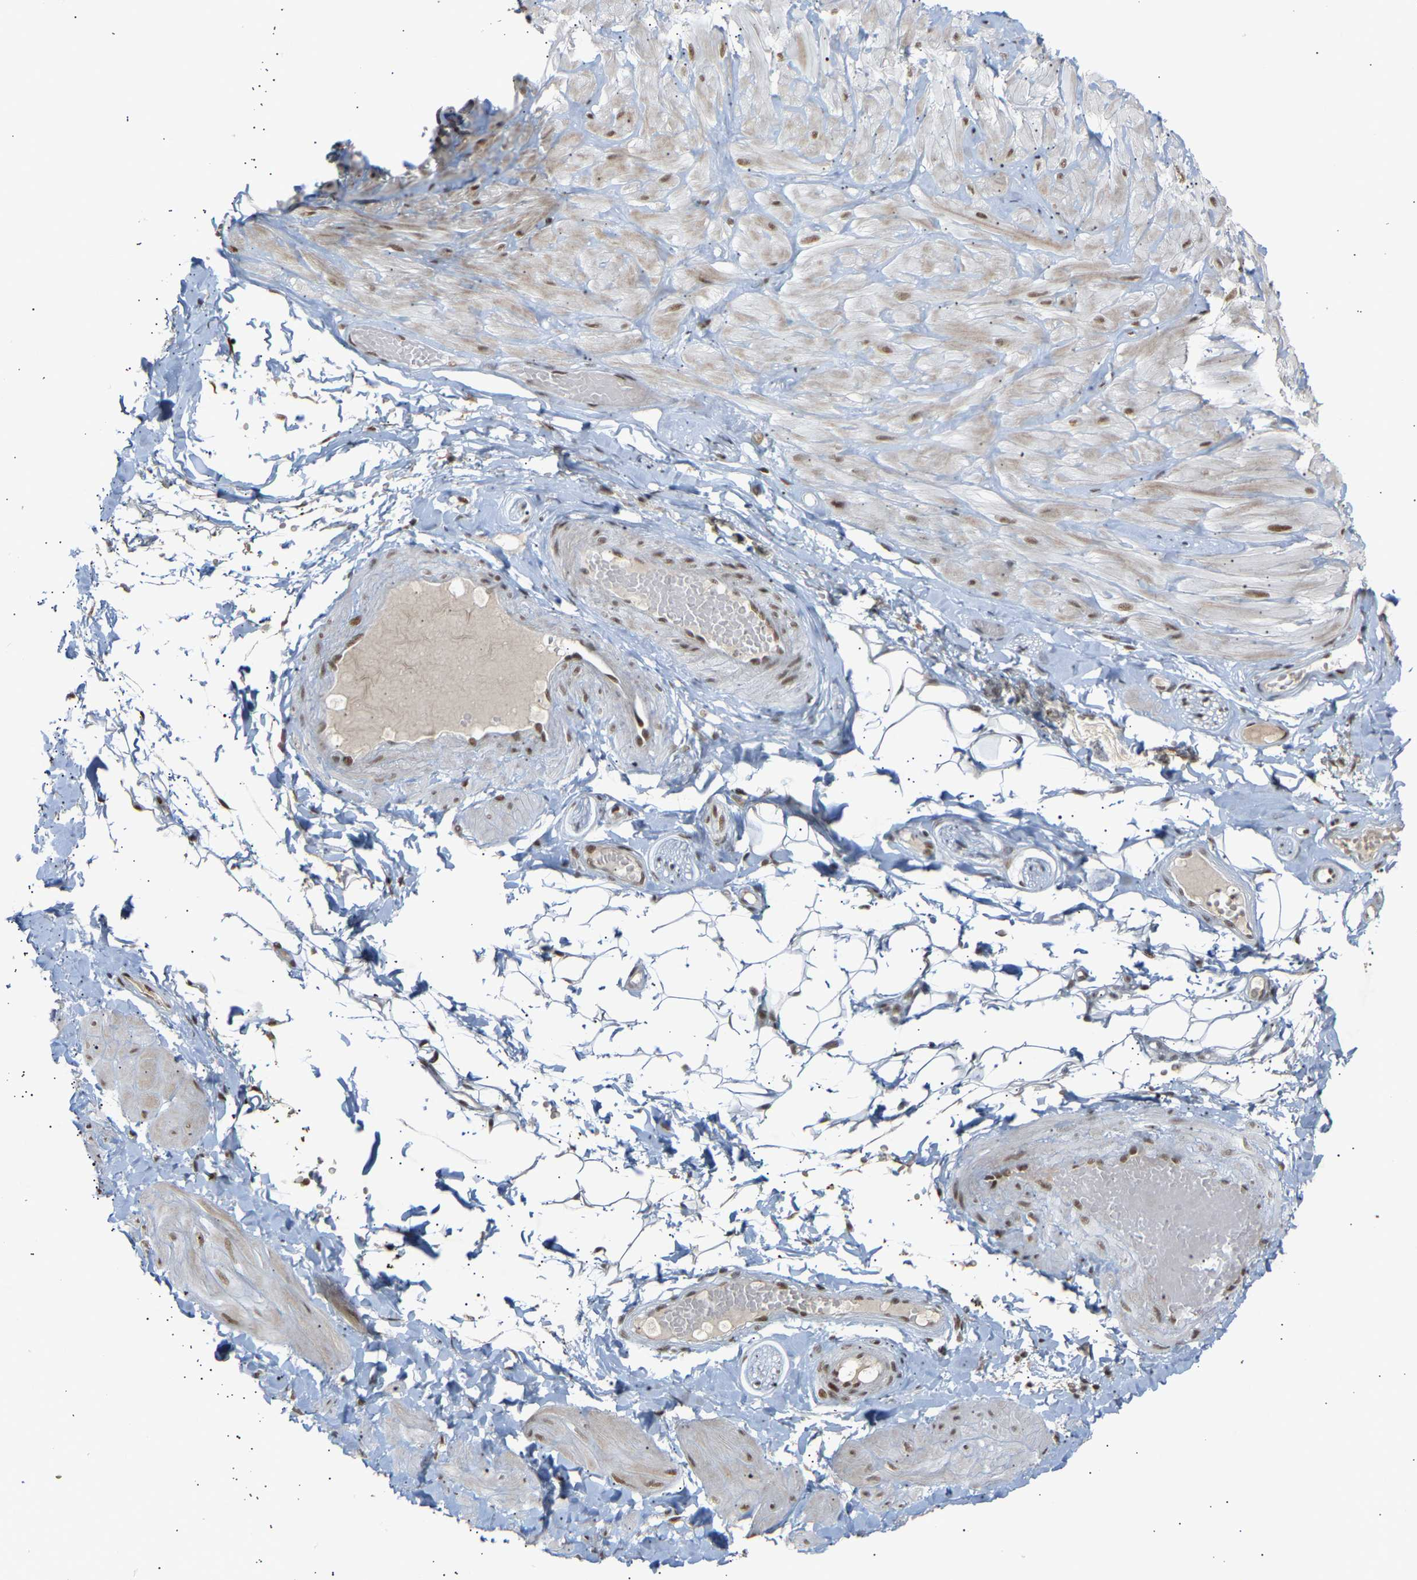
{"staining": {"intensity": "weak", "quantity": ">75%", "location": "nuclear"}, "tissue": "adipose tissue", "cell_type": "Adipocytes", "image_type": "normal", "snomed": [{"axis": "morphology", "description": "Normal tissue, NOS"}, {"axis": "topography", "description": "Adipose tissue"}, {"axis": "topography", "description": "Vascular tissue"}, {"axis": "topography", "description": "Peripheral nerve tissue"}], "caption": "Normal adipose tissue shows weak nuclear staining in about >75% of adipocytes.", "gene": "NELFB", "patient": {"sex": "male", "age": 25}}